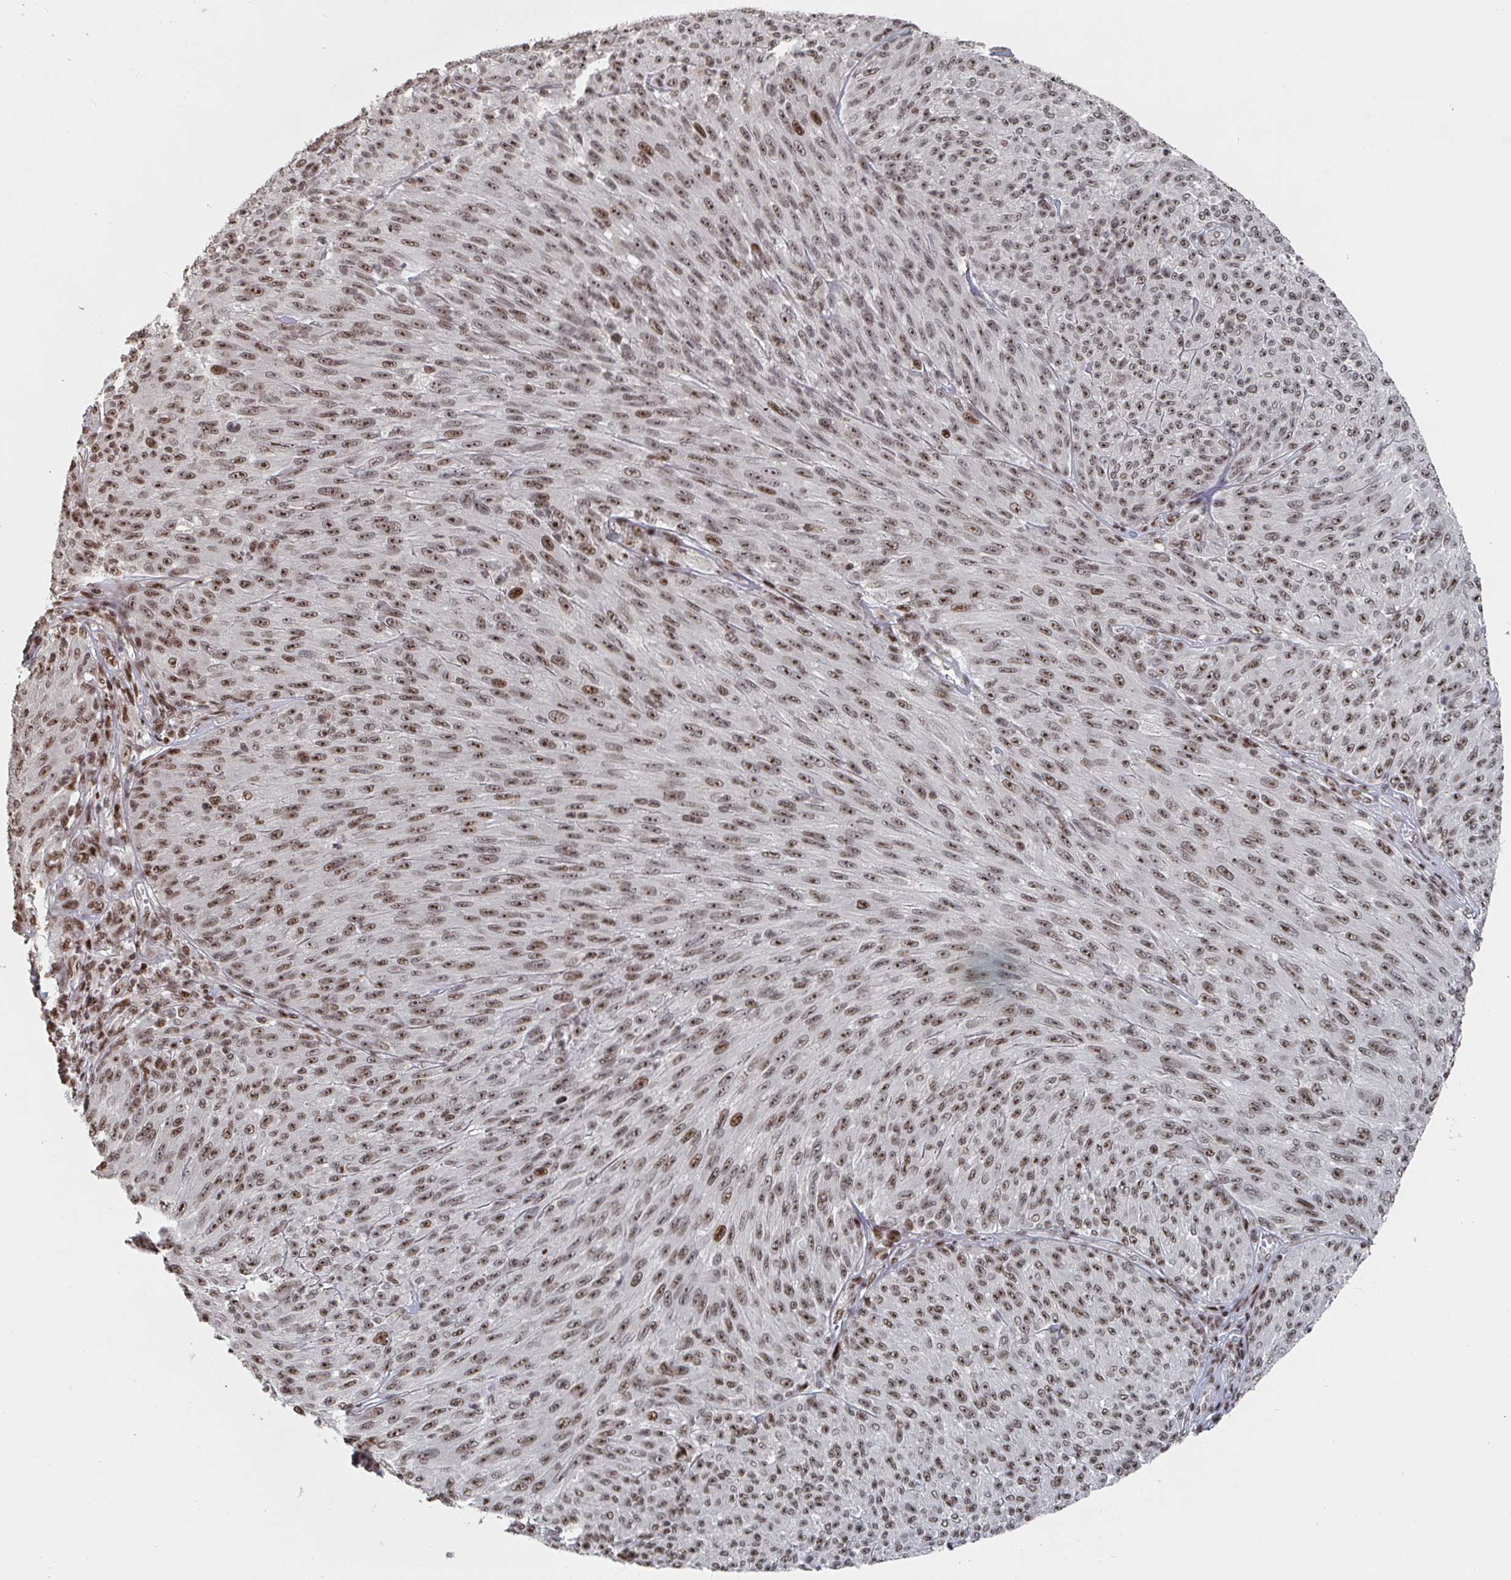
{"staining": {"intensity": "moderate", "quantity": ">75%", "location": "nuclear"}, "tissue": "melanoma", "cell_type": "Tumor cells", "image_type": "cancer", "snomed": [{"axis": "morphology", "description": "Malignant melanoma, NOS"}, {"axis": "topography", "description": "Skin"}], "caption": "This histopathology image exhibits IHC staining of malignant melanoma, with medium moderate nuclear expression in about >75% of tumor cells.", "gene": "ZDHHC12", "patient": {"sex": "male", "age": 85}}